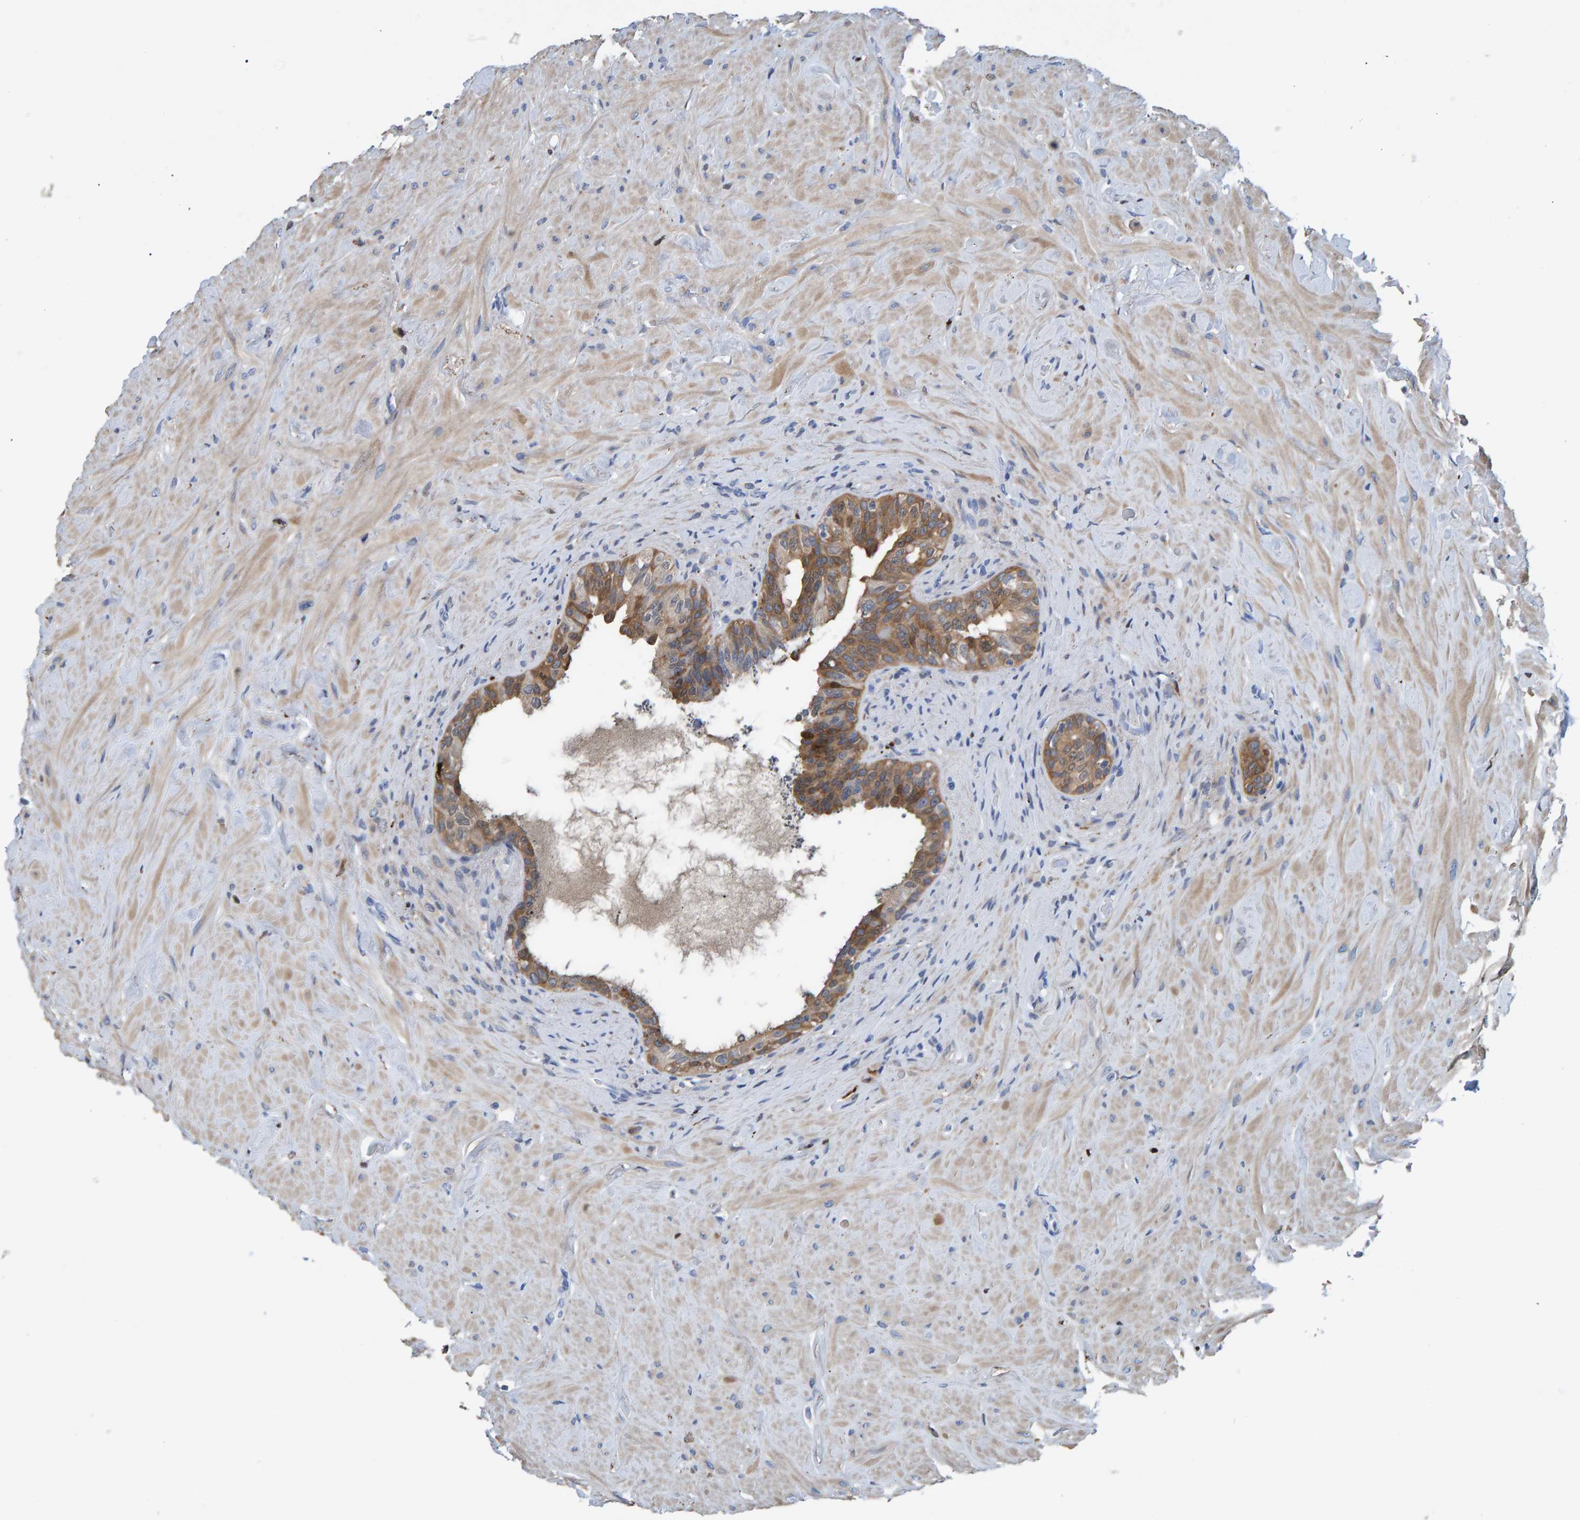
{"staining": {"intensity": "moderate", "quantity": "<25%", "location": "cytoplasmic/membranous"}, "tissue": "seminal vesicle", "cell_type": "Glandular cells", "image_type": "normal", "snomed": [{"axis": "morphology", "description": "Normal tissue, NOS"}, {"axis": "topography", "description": "Seminal veicle"}], "caption": "Approximately <25% of glandular cells in normal seminal vesicle exhibit moderate cytoplasmic/membranous protein expression as visualized by brown immunohistochemical staining.", "gene": "IDO1", "patient": {"sex": "male", "age": 68}}